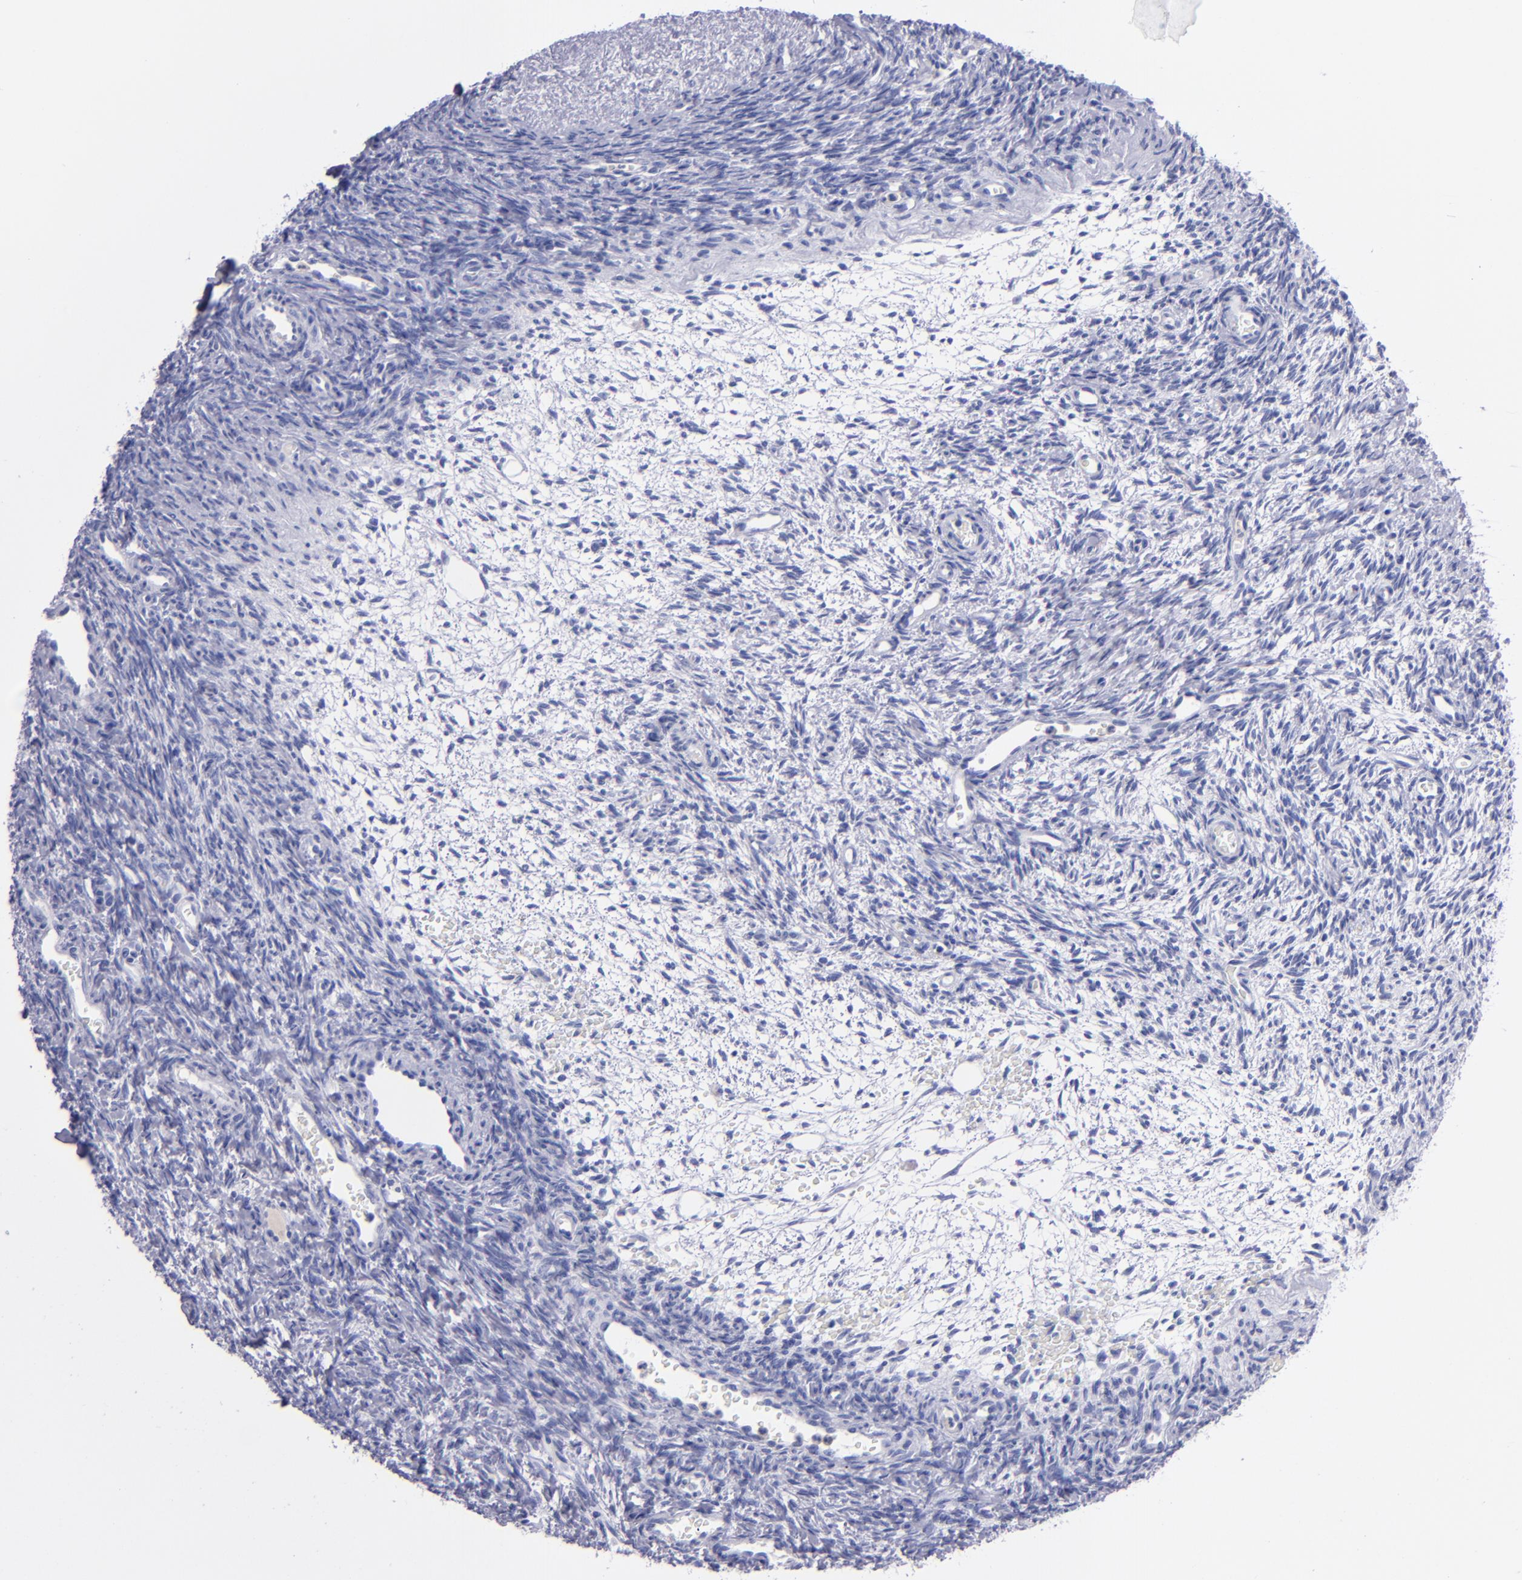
{"staining": {"intensity": "negative", "quantity": "none", "location": "none"}, "tissue": "ovary", "cell_type": "Ovarian stroma cells", "image_type": "normal", "snomed": [{"axis": "morphology", "description": "Normal tissue, NOS"}, {"axis": "topography", "description": "Ovary"}], "caption": "The histopathology image exhibits no staining of ovarian stroma cells in benign ovary.", "gene": "CD37", "patient": {"sex": "female", "age": 39}}